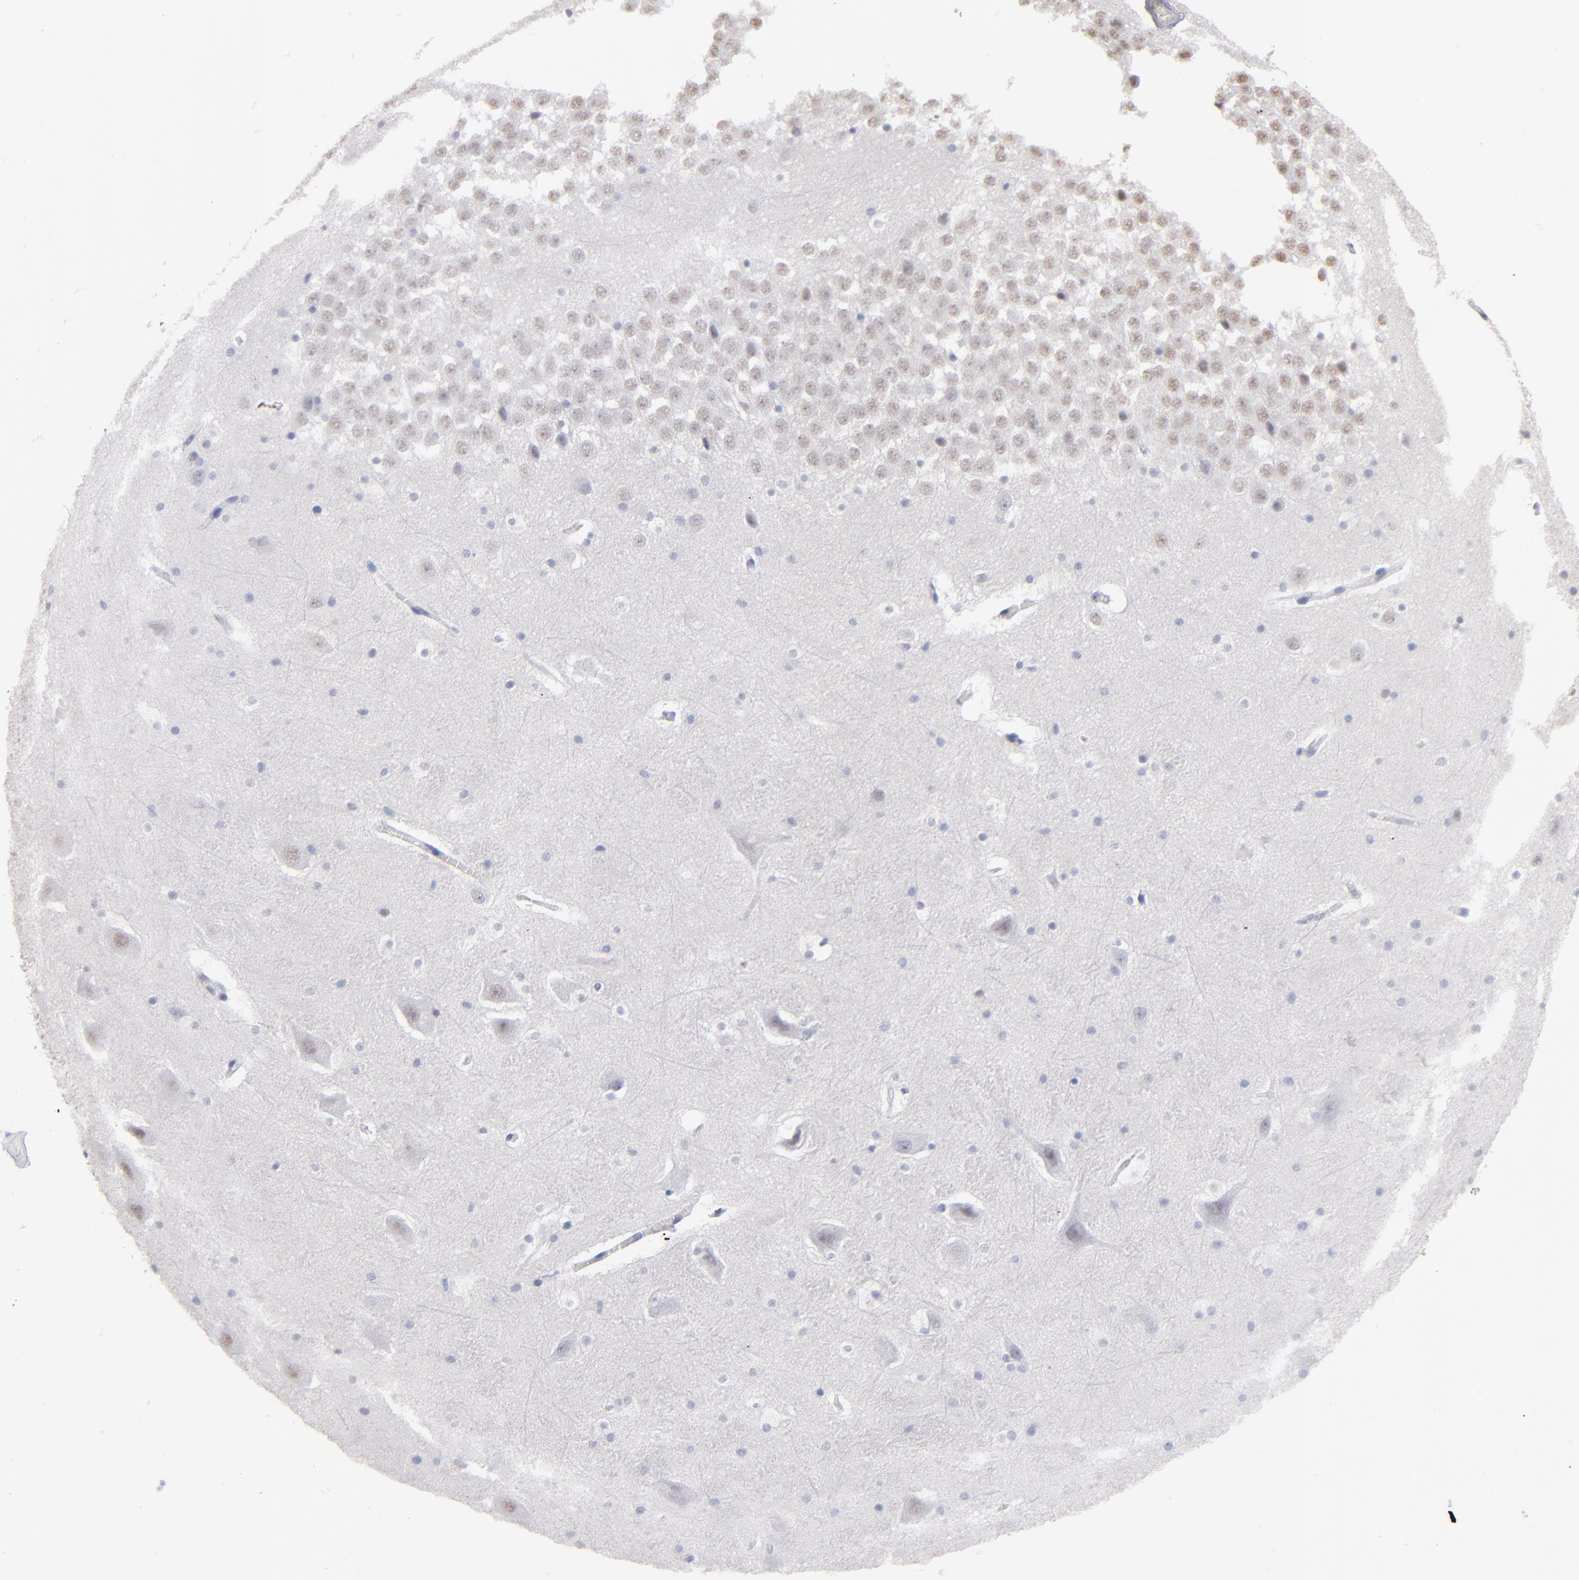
{"staining": {"intensity": "negative", "quantity": "none", "location": "none"}, "tissue": "hippocampus", "cell_type": "Glial cells", "image_type": "normal", "snomed": [{"axis": "morphology", "description": "Normal tissue, NOS"}, {"axis": "topography", "description": "Hippocampus"}], "caption": "Unremarkable hippocampus was stained to show a protein in brown. There is no significant positivity in glial cells. The staining is performed using DAB (3,3'-diaminobenzidine) brown chromogen with nuclei counter-stained in using hematoxylin.", "gene": "MN1", "patient": {"sex": "male", "age": 45}}